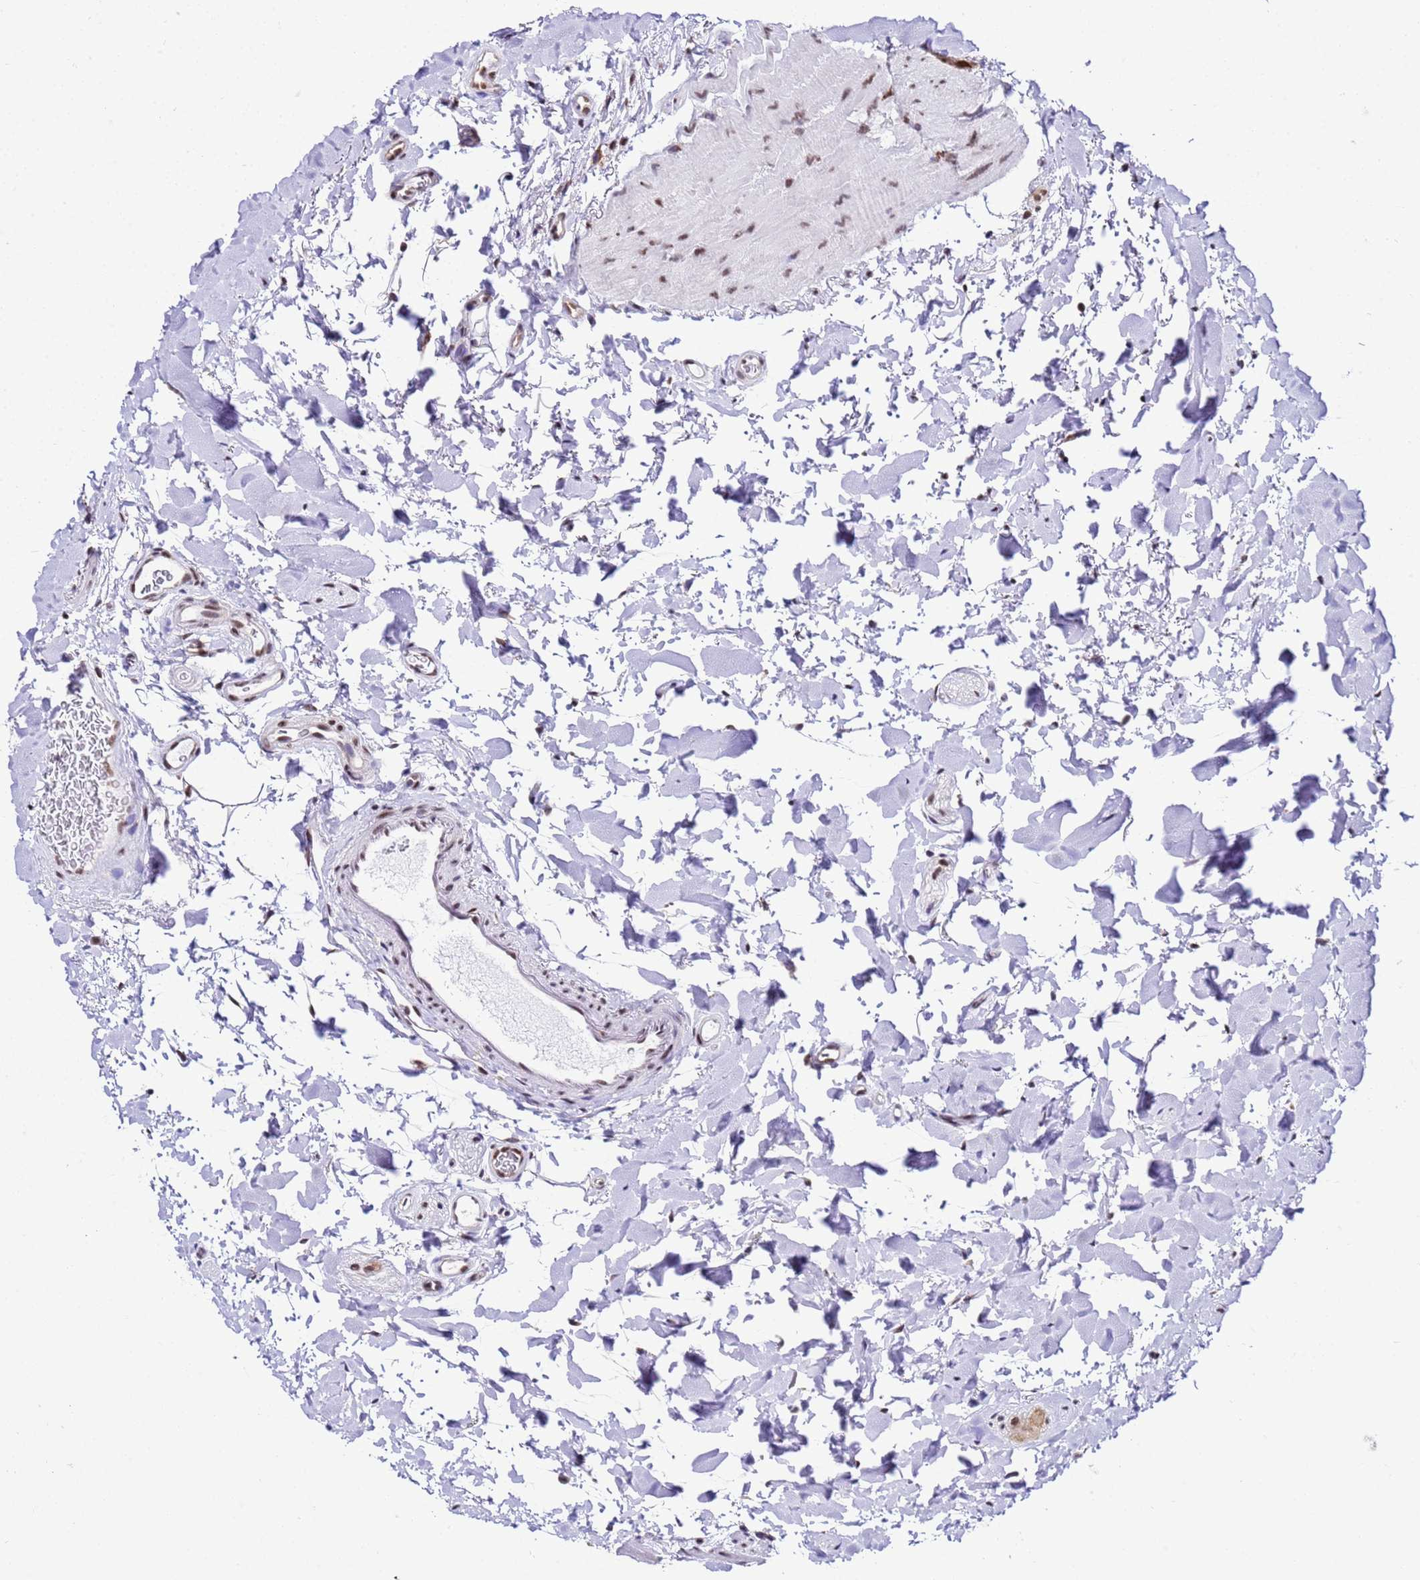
{"staining": {"intensity": "moderate", "quantity": "25%-75%", "location": "nuclear"}, "tissue": "colon", "cell_type": "Endothelial cells", "image_type": "normal", "snomed": [{"axis": "morphology", "description": "Normal tissue, NOS"}, {"axis": "topography", "description": "Colon"}], "caption": "Immunohistochemistry (IHC) of unremarkable colon shows medium levels of moderate nuclear positivity in about 25%-75% of endothelial cells. The staining is performed using DAB brown chromogen to label protein expression. The nuclei are counter-stained blue using hematoxylin.", "gene": "SMN1", "patient": {"sex": "female", "age": 82}}